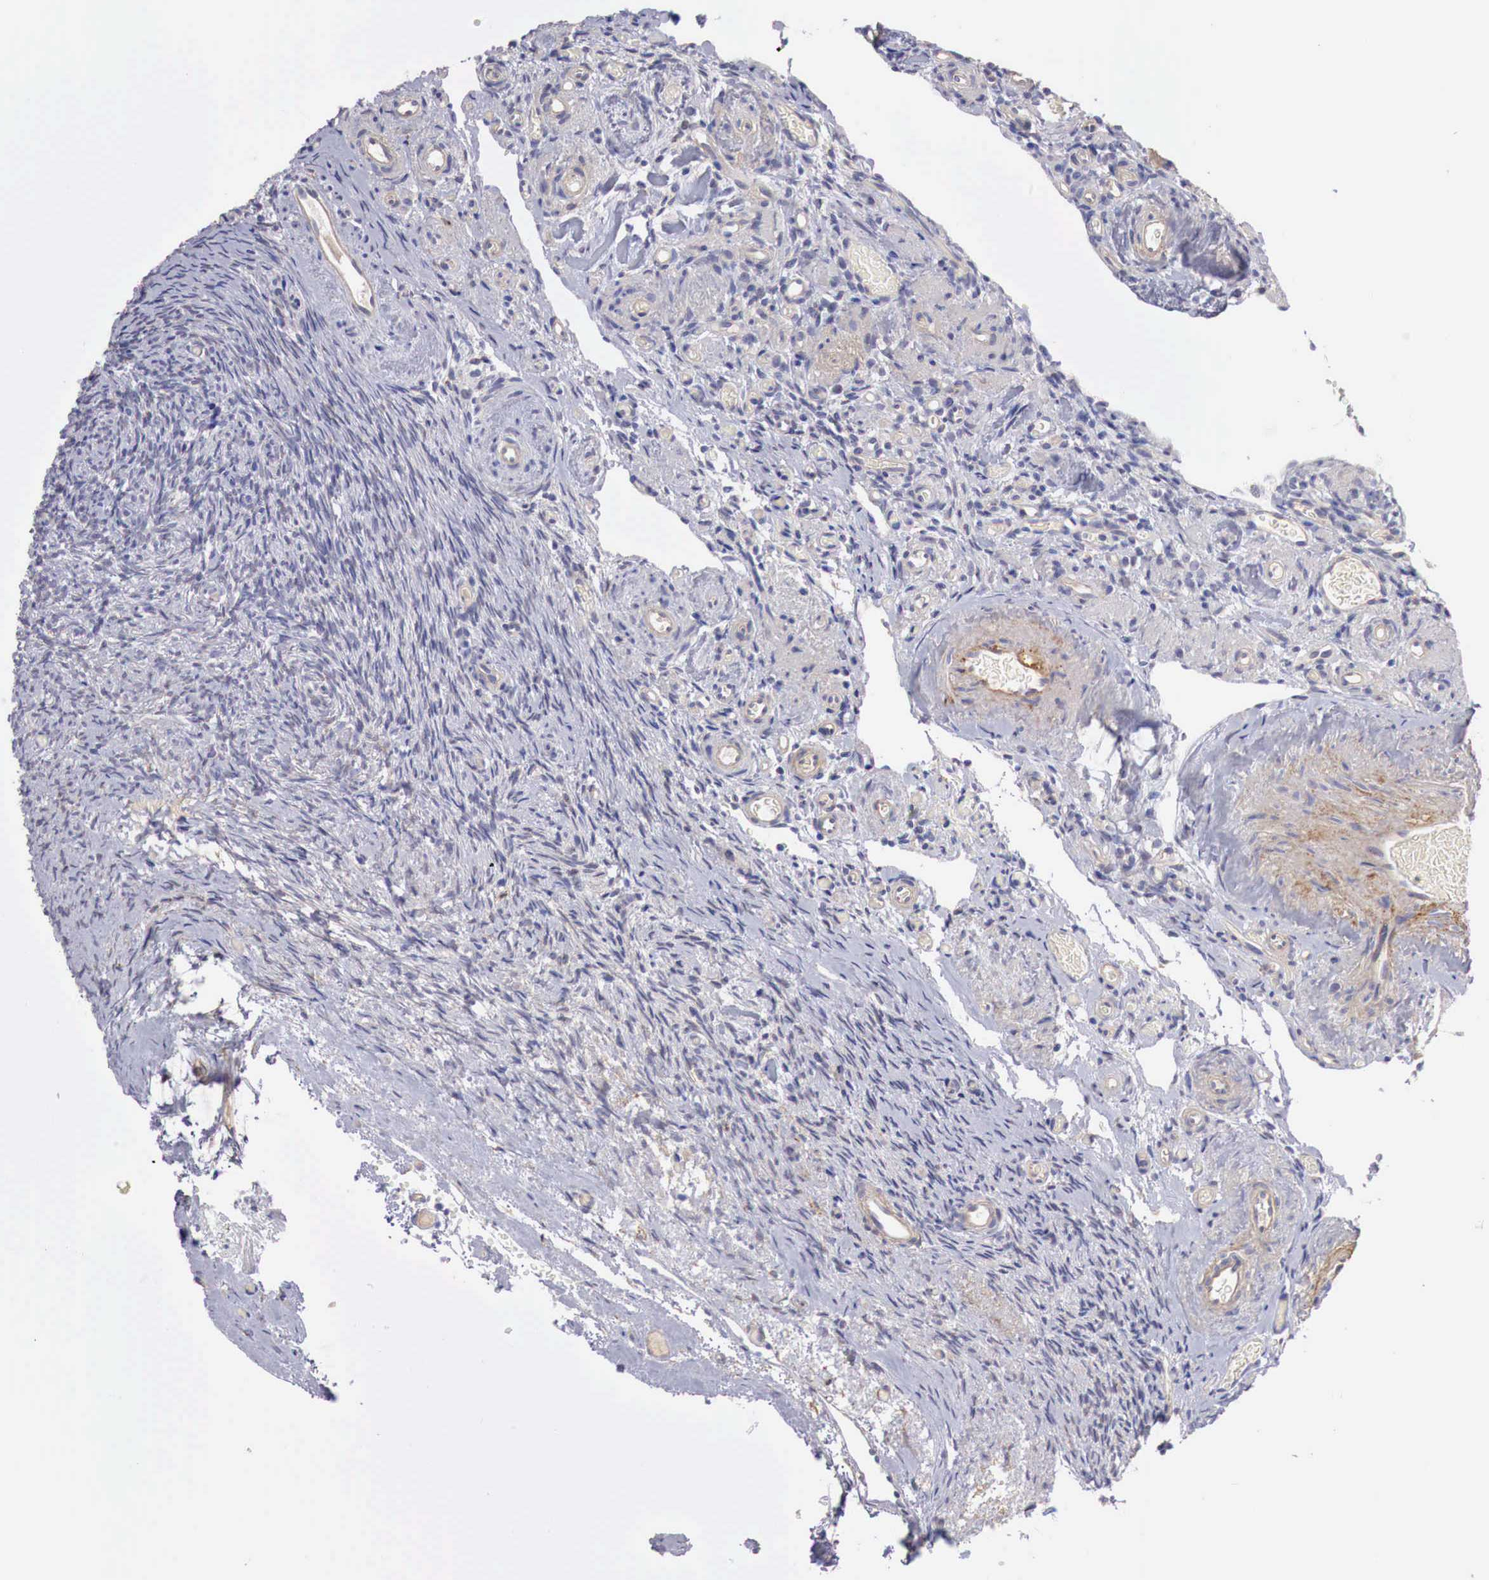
{"staining": {"intensity": "negative", "quantity": "none", "location": "none"}, "tissue": "ovary", "cell_type": "Ovarian stroma cells", "image_type": "normal", "snomed": [{"axis": "morphology", "description": "Normal tissue, NOS"}, {"axis": "topography", "description": "Ovary"}], "caption": "The micrograph exhibits no significant staining in ovarian stroma cells of ovary.", "gene": "KLHDC7B", "patient": {"sex": "female", "age": 78}}